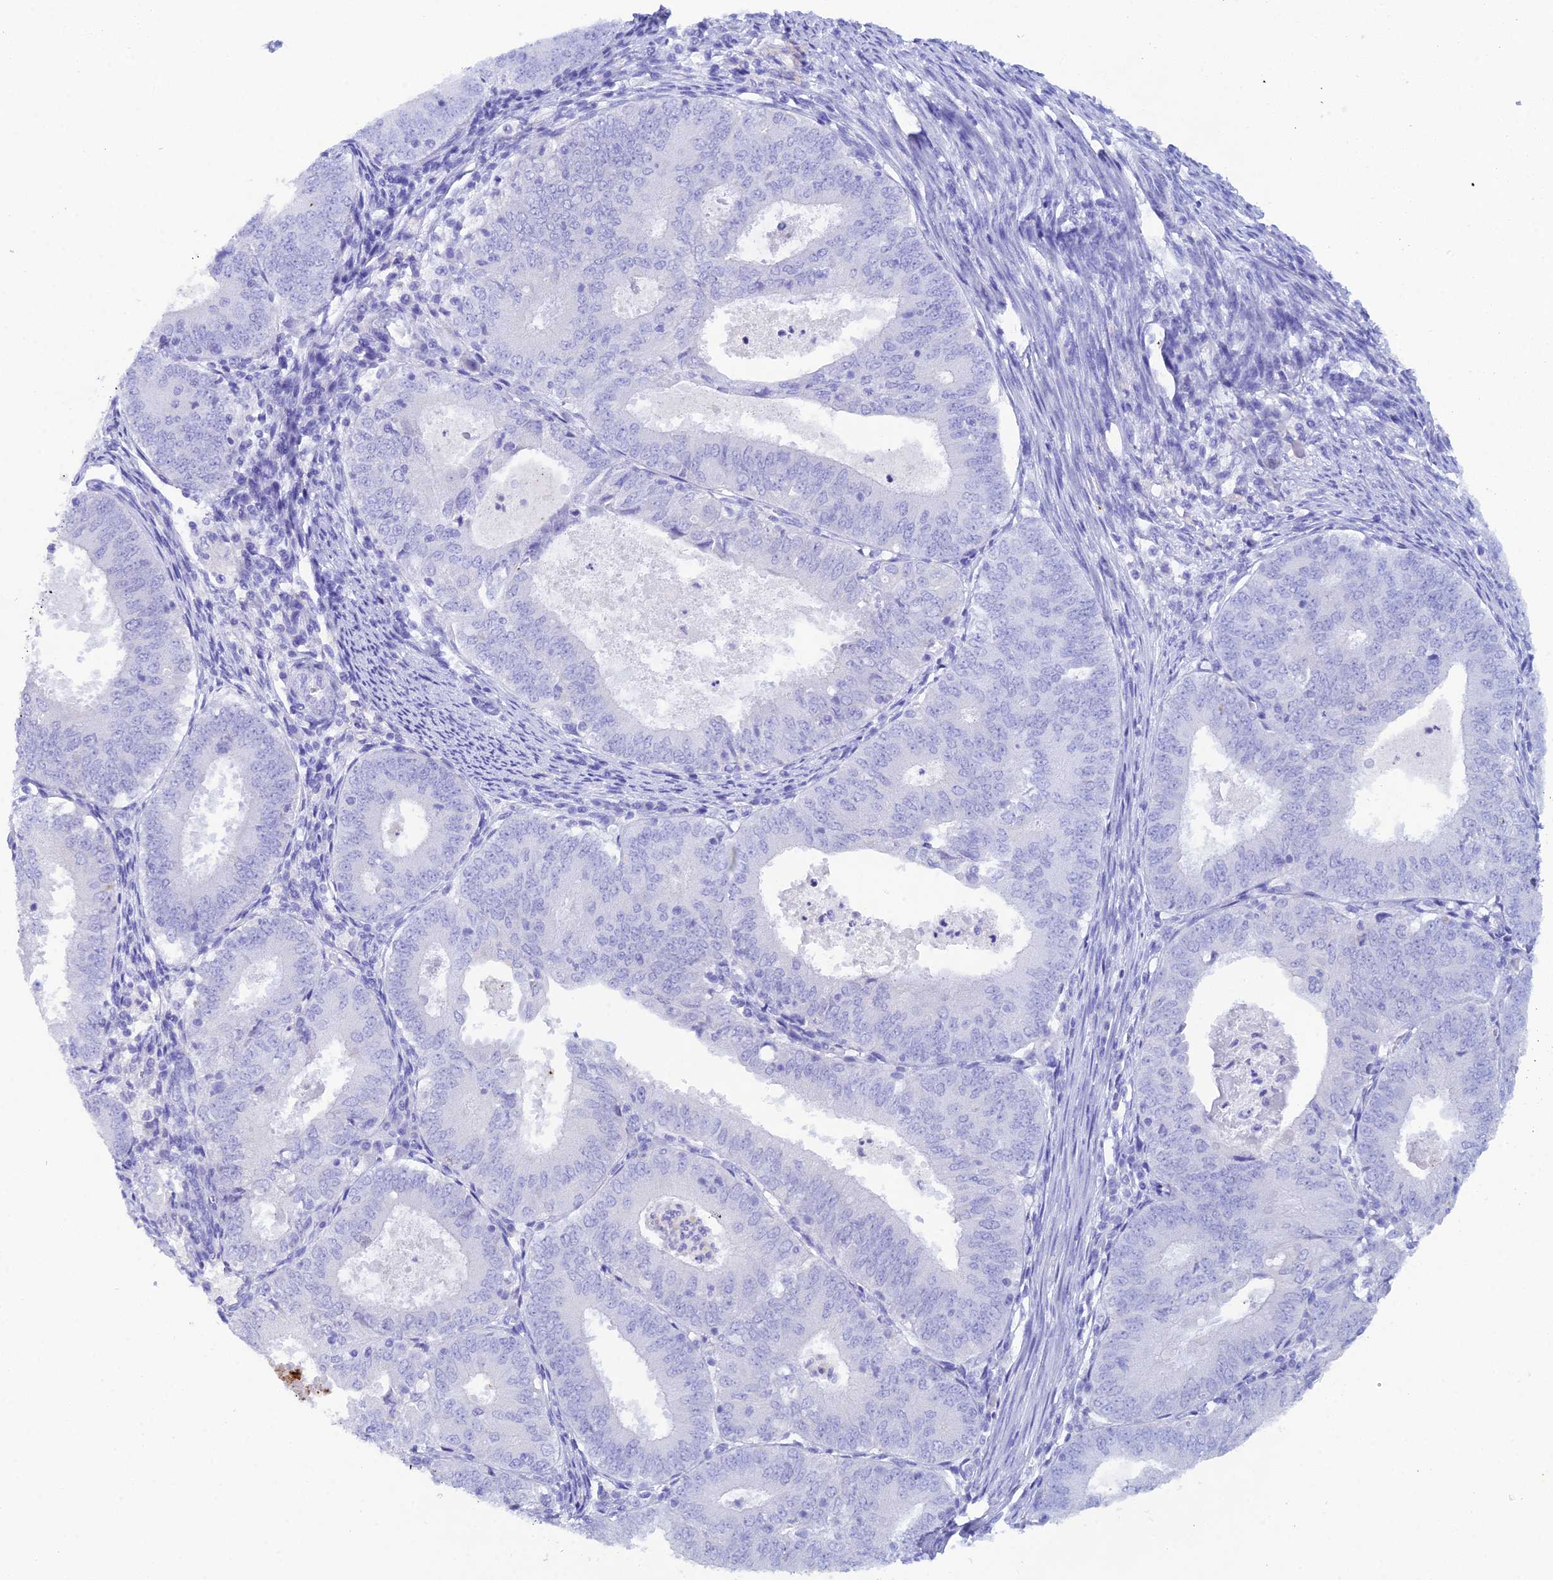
{"staining": {"intensity": "negative", "quantity": "none", "location": "none"}, "tissue": "endometrial cancer", "cell_type": "Tumor cells", "image_type": "cancer", "snomed": [{"axis": "morphology", "description": "Adenocarcinoma, NOS"}, {"axis": "topography", "description": "Endometrium"}], "caption": "Protein analysis of endometrial cancer exhibits no significant positivity in tumor cells.", "gene": "REG1A", "patient": {"sex": "female", "age": 57}}